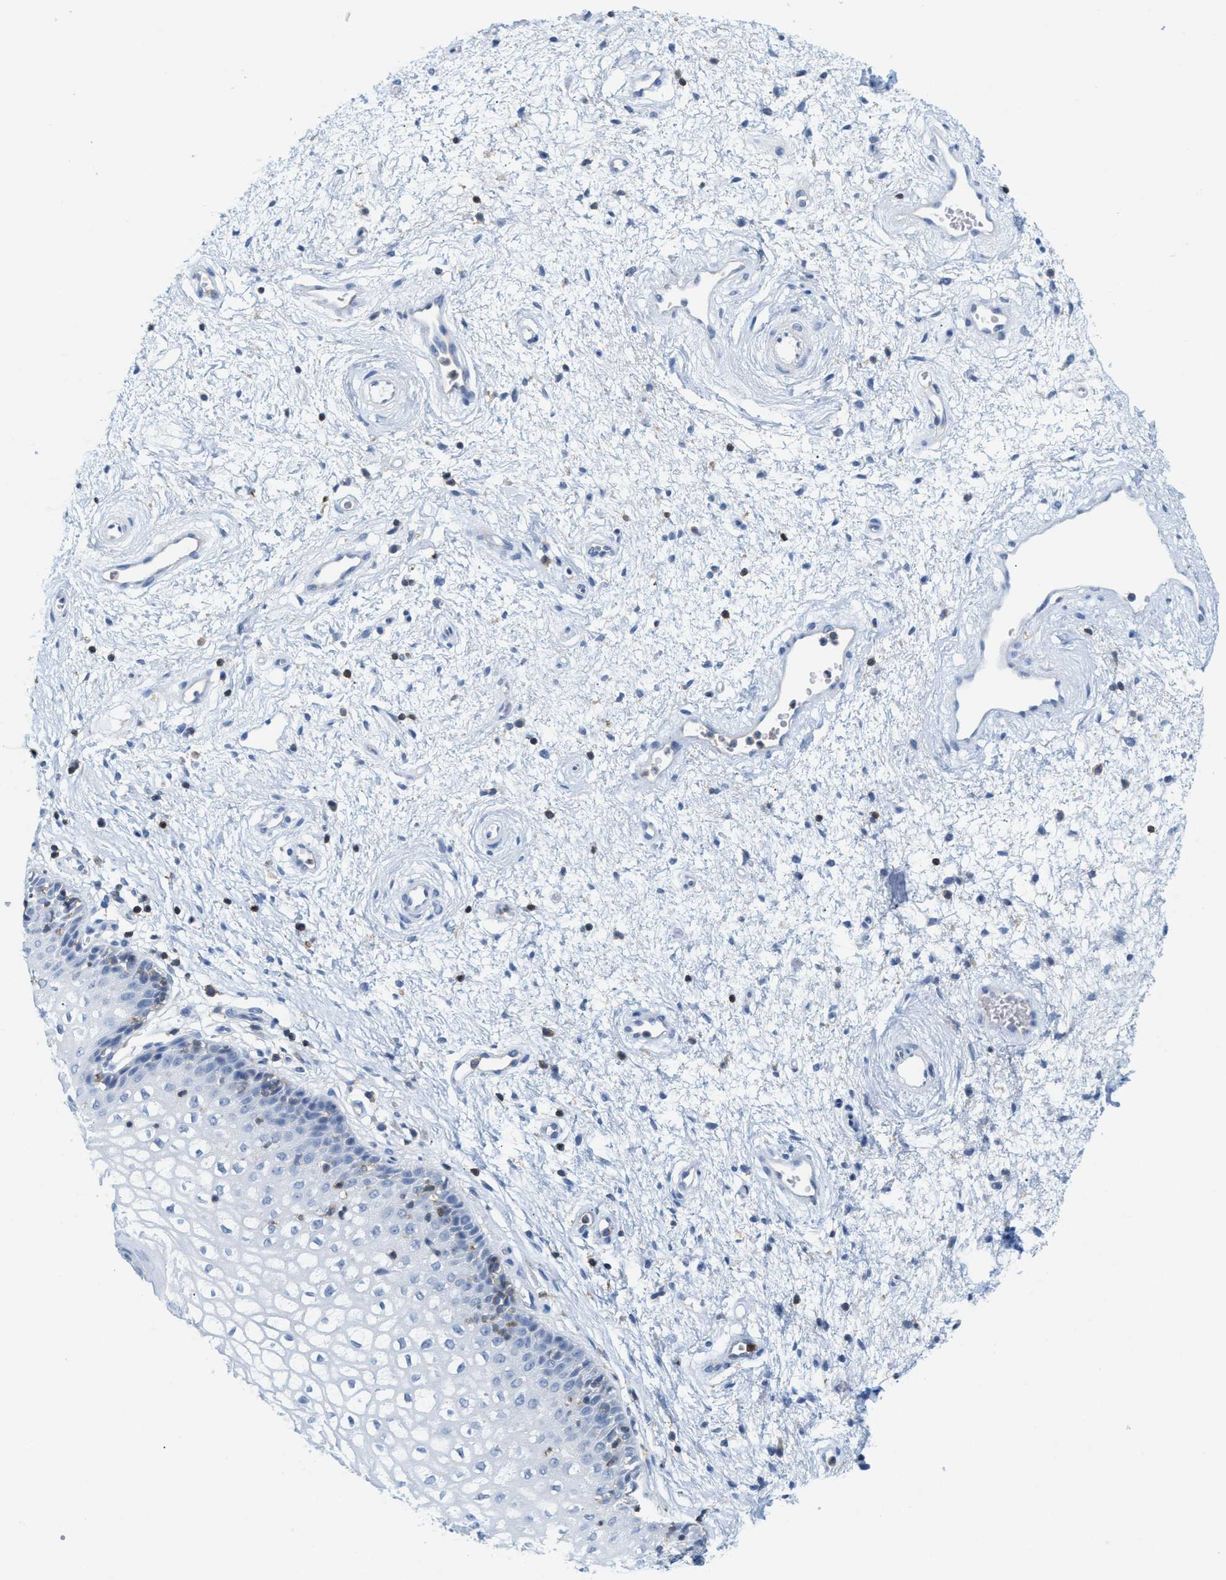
{"staining": {"intensity": "negative", "quantity": "none", "location": "none"}, "tissue": "vagina", "cell_type": "Squamous epithelial cells", "image_type": "normal", "snomed": [{"axis": "morphology", "description": "Normal tissue, NOS"}, {"axis": "topography", "description": "Vagina"}], "caption": "Immunohistochemistry photomicrograph of benign human vagina stained for a protein (brown), which displays no positivity in squamous epithelial cells.", "gene": "IL16", "patient": {"sex": "female", "age": 34}}